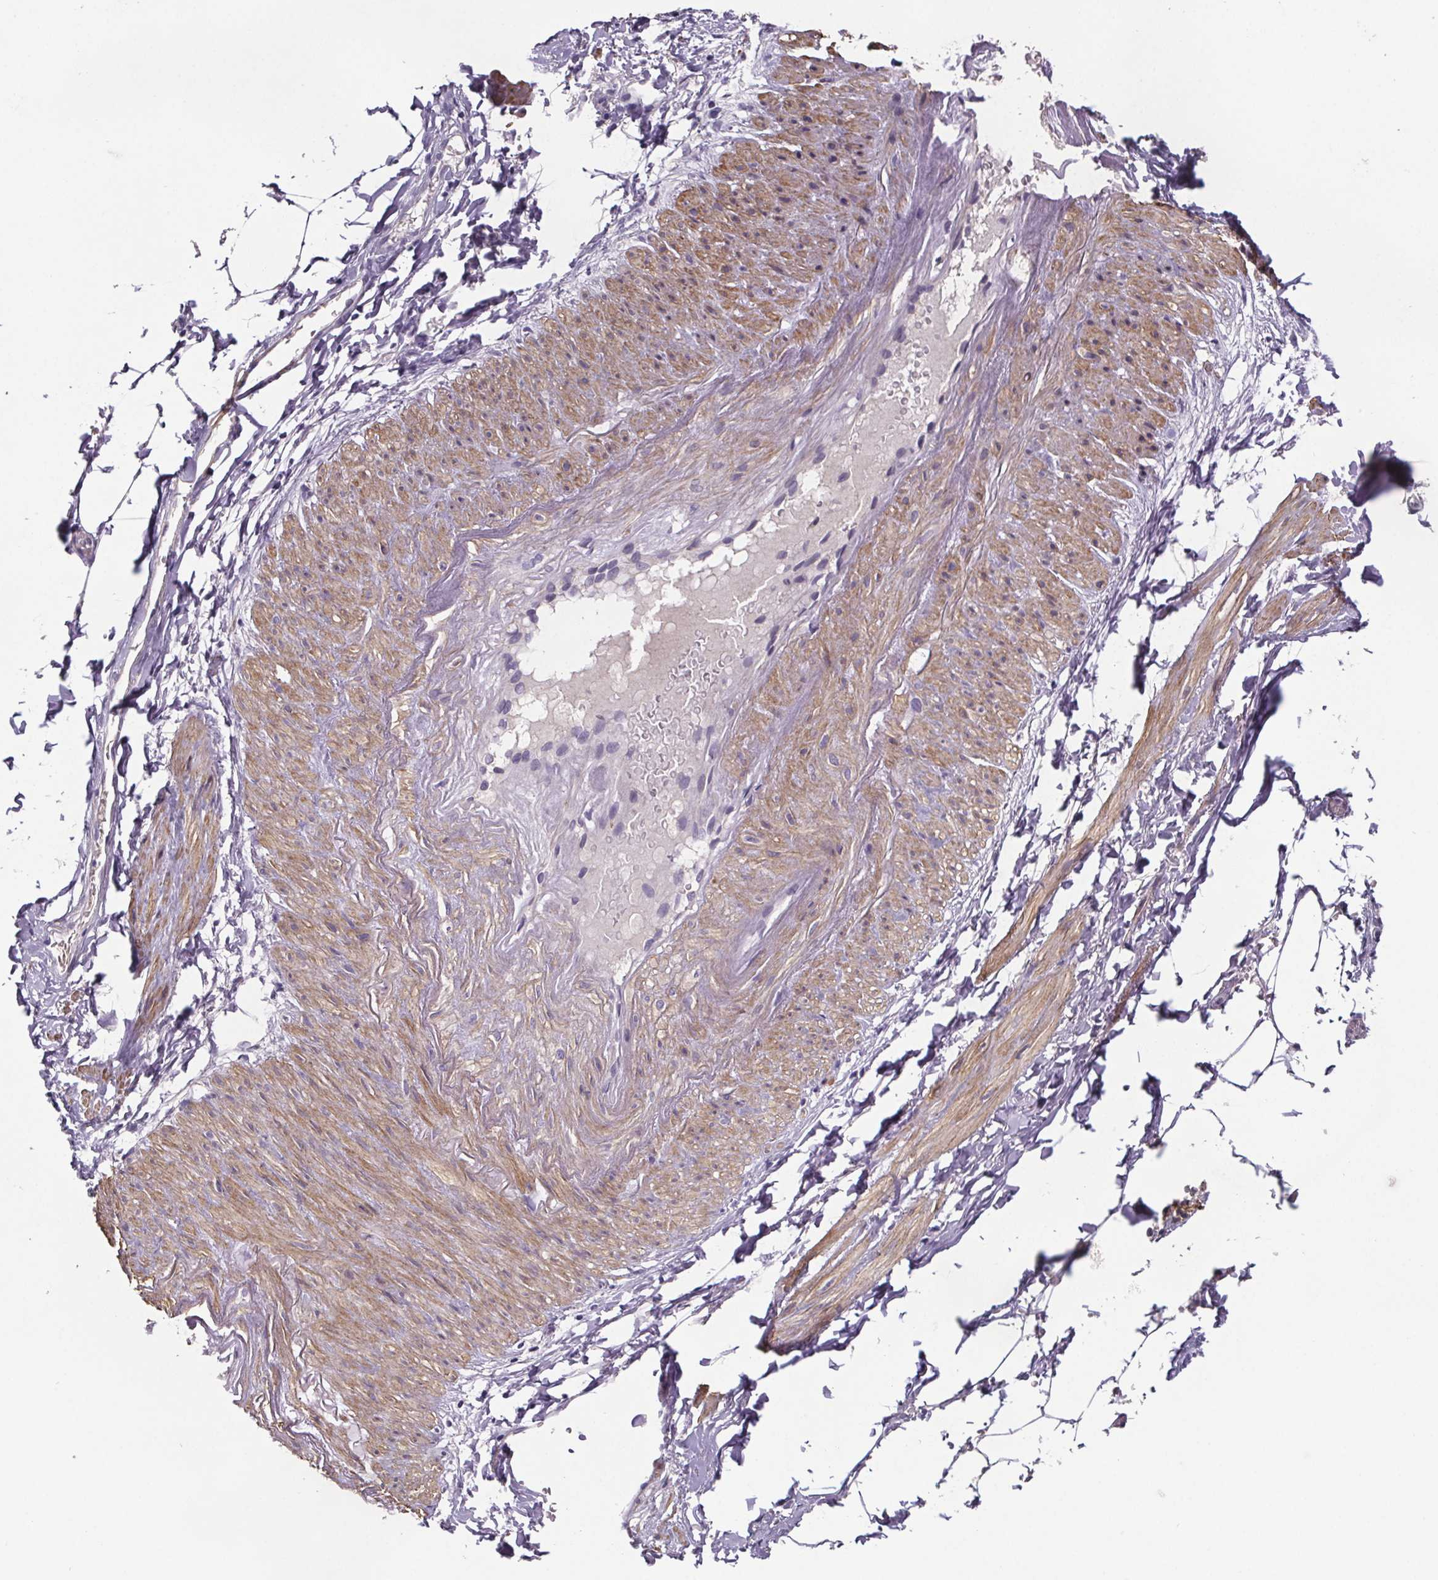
{"staining": {"intensity": "negative", "quantity": "none", "location": "none"}, "tissue": "adipose tissue", "cell_type": "Adipocytes", "image_type": "normal", "snomed": [{"axis": "morphology", "description": "Normal tissue, NOS"}, {"axis": "topography", "description": "Prostate"}, {"axis": "topography", "description": "Peripheral nerve tissue"}], "caption": "Micrograph shows no significant protein positivity in adipocytes of normal adipose tissue.", "gene": "CLN3", "patient": {"sex": "male", "age": 55}}